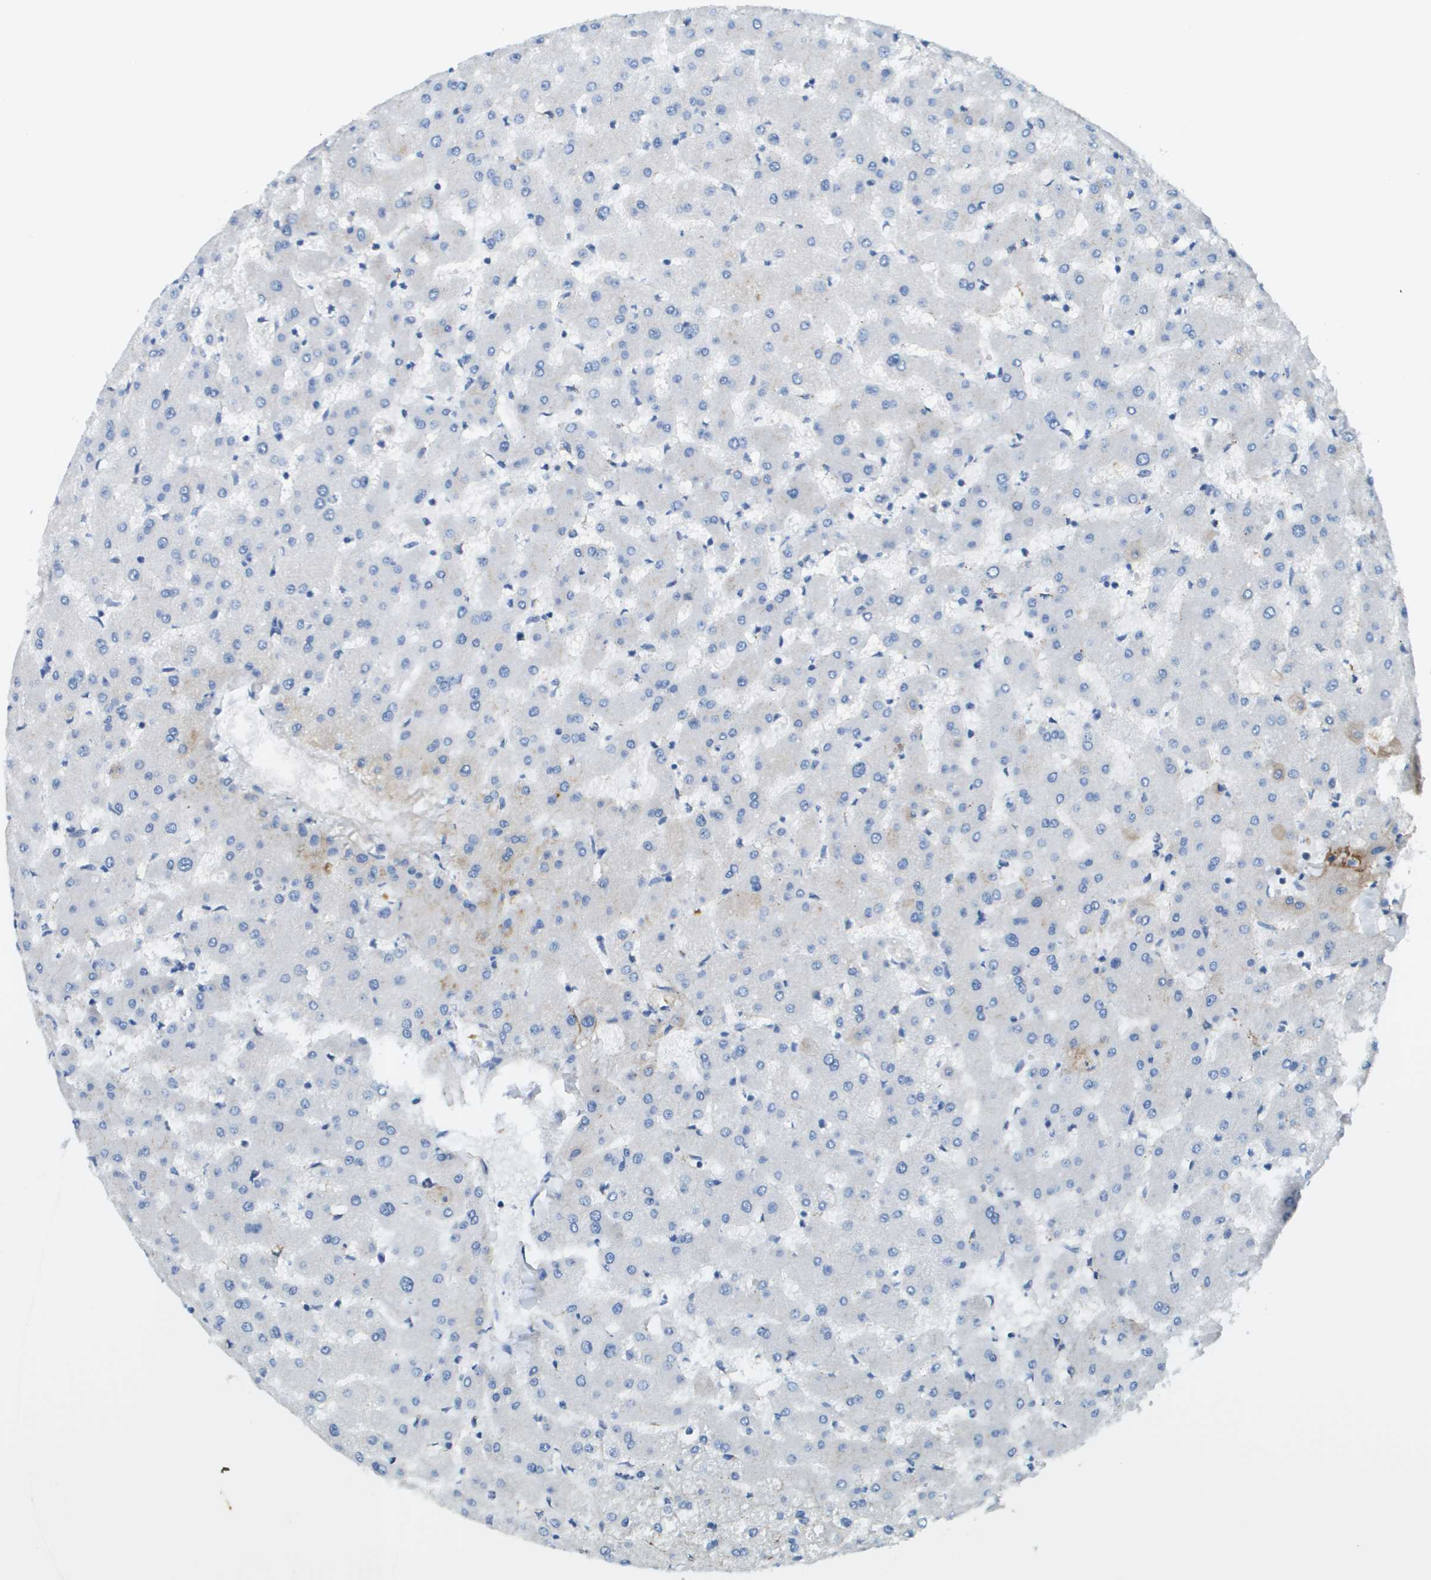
{"staining": {"intensity": "negative", "quantity": "none", "location": "none"}, "tissue": "liver", "cell_type": "Cholangiocytes", "image_type": "normal", "snomed": [{"axis": "morphology", "description": "Normal tissue, NOS"}, {"axis": "topography", "description": "Liver"}], "caption": "Immunohistochemical staining of benign human liver displays no significant positivity in cholangiocytes.", "gene": "SDC1", "patient": {"sex": "female", "age": 63}}